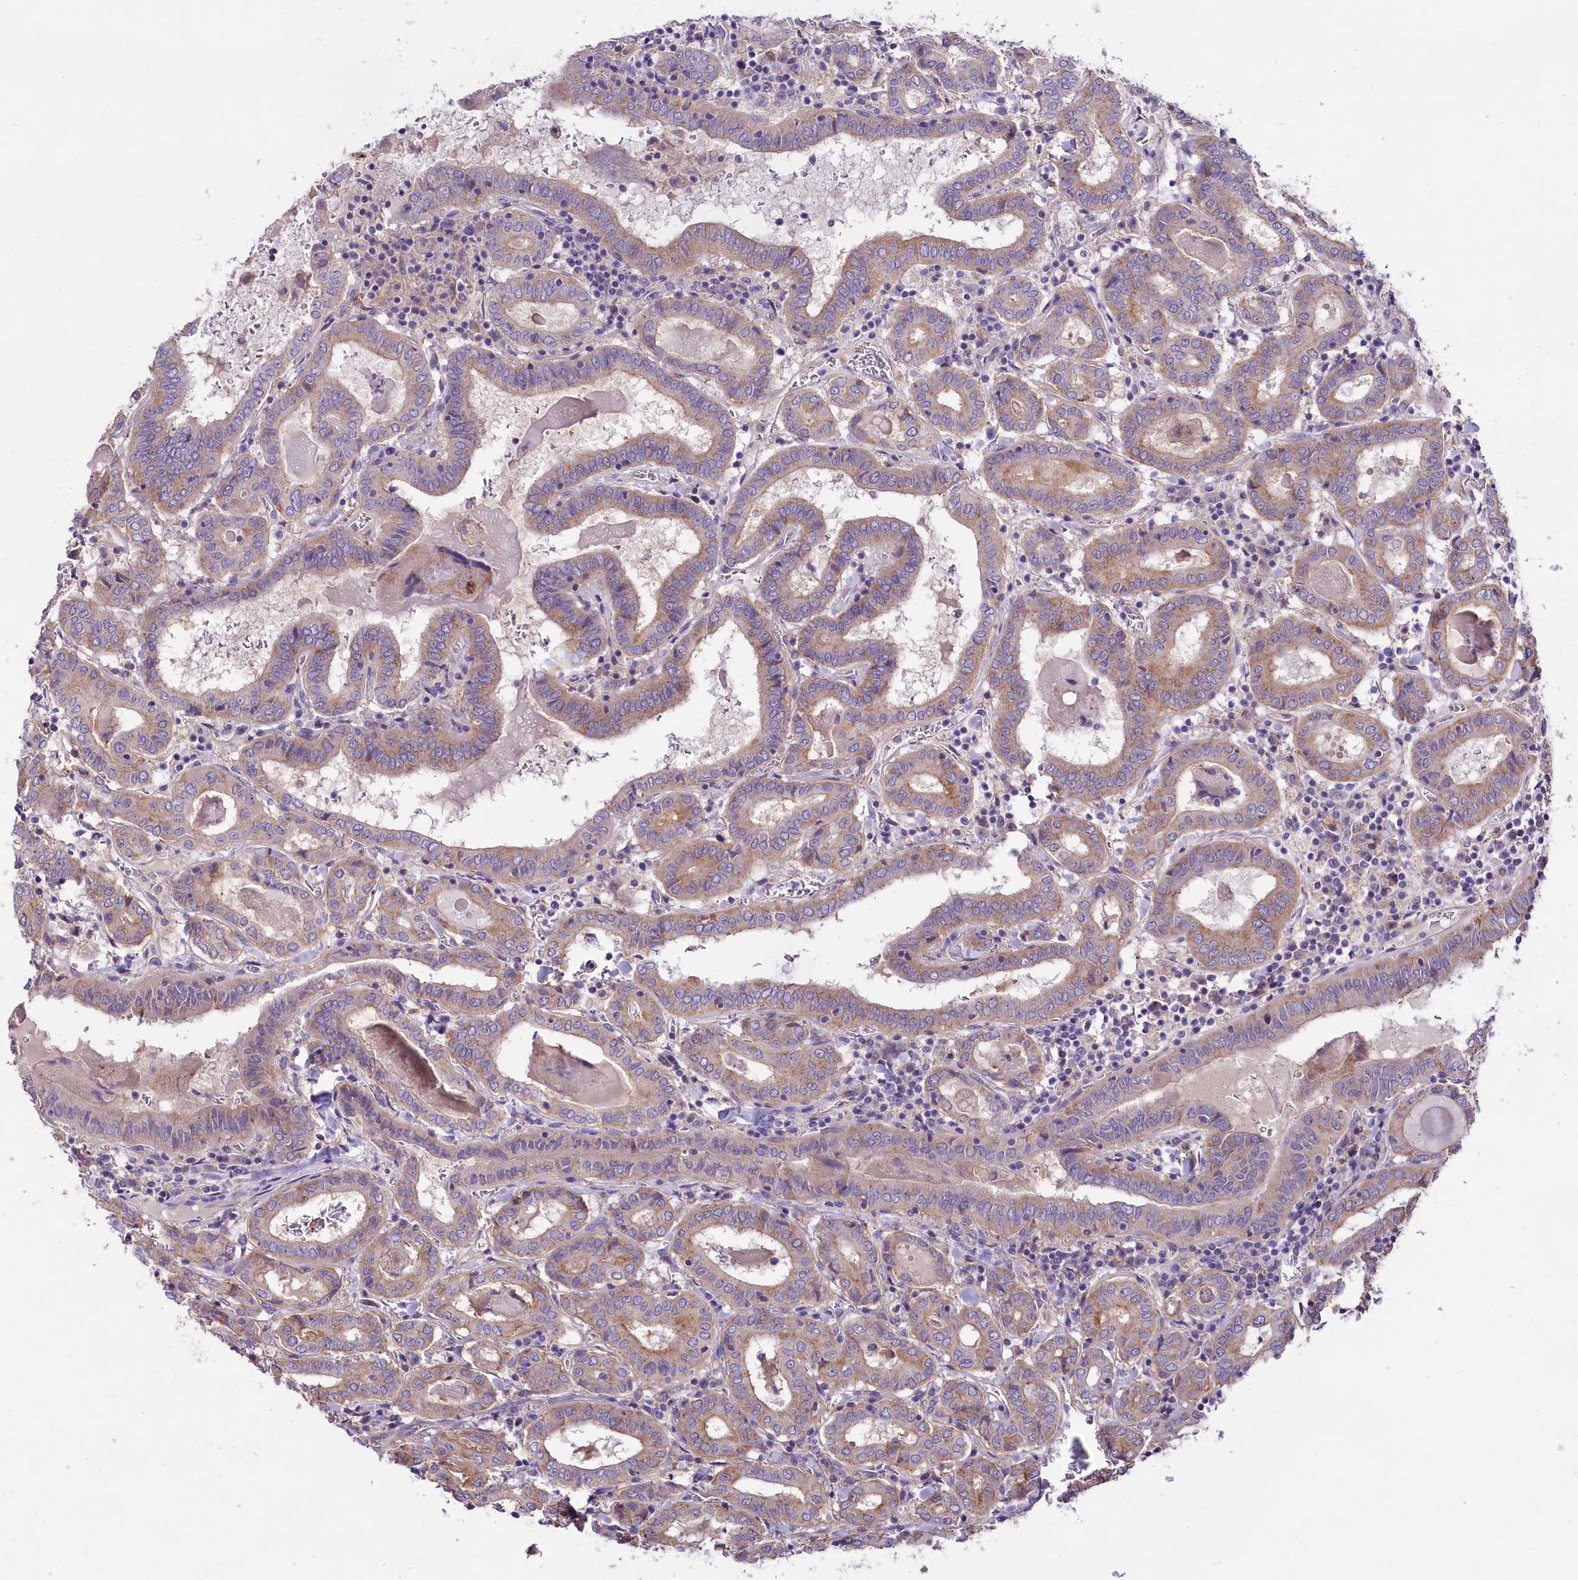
{"staining": {"intensity": "weak", "quantity": "25%-75%", "location": "cytoplasmic/membranous"}, "tissue": "thyroid cancer", "cell_type": "Tumor cells", "image_type": "cancer", "snomed": [{"axis": "morphology", "description": "Papillary adenocarcinoma, NOS"}, {"axis": "topography", "description": "Thyroid gland"}], "caption": "This photomicrograph demonstrates thyroid papillary adenocarcinoma stained with immunohistochemistry to label a protein in brown. The cytoplasmic/membranous of tumor cells show weak positivity for the protein. Nuclei are counter-stained blue.", "gene": "PEMT", "patient": {"sex": "female", "age": 72}}